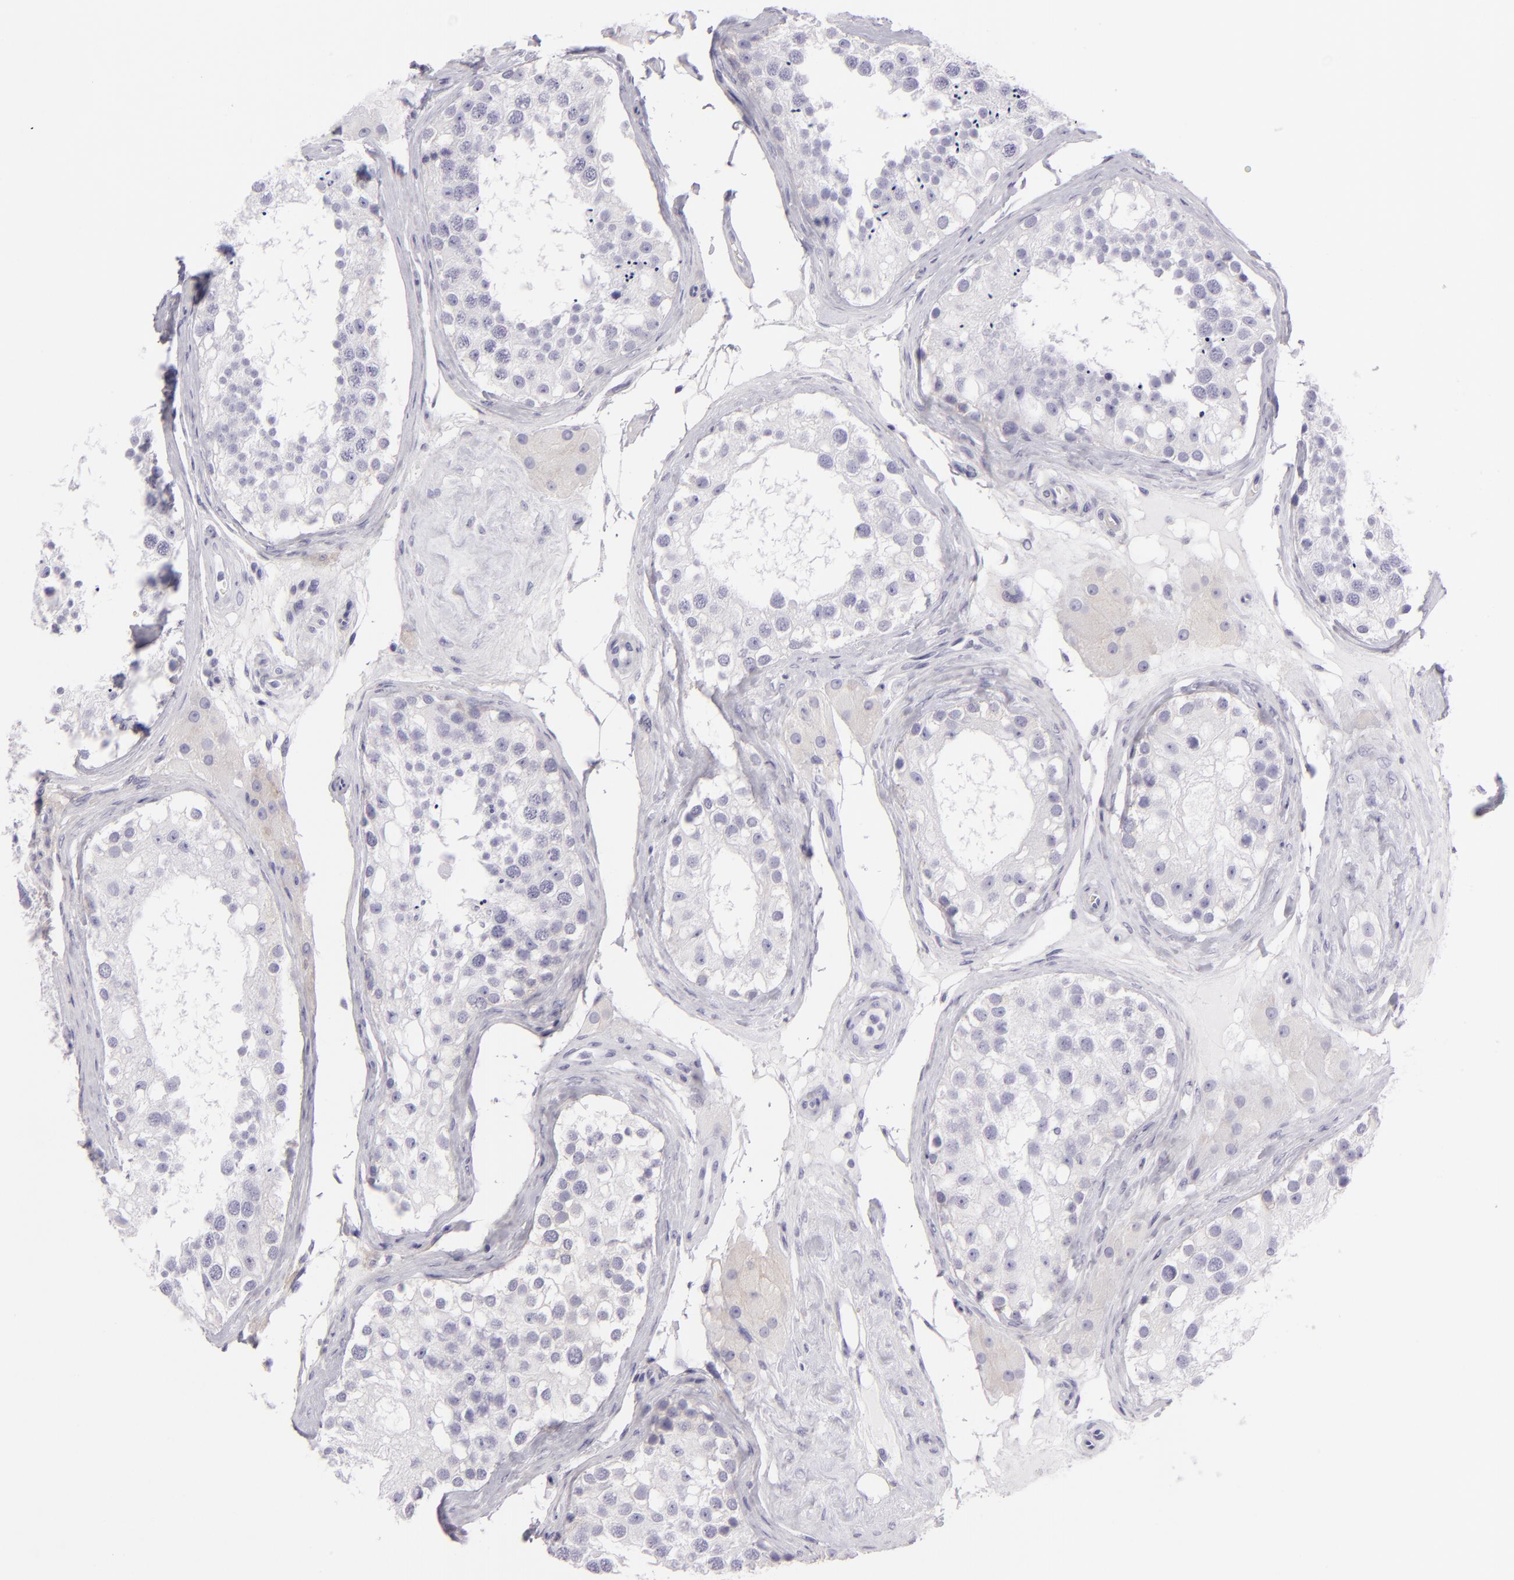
{"staining": {"intensity": "negative", "quantity": "none", "location": "none"}, "tissue": "testis", "cell_type": "Cells in seminiferous ducts", "image_type": "normal", "snomed": [{"axis": "morphology", "description": "Normal tissue, NOS"}, {"axis": "topography", "description": "Testis"}], "caption": "Immunohistochemical staining of benign testis shows no significant expression in cells in seminiferous ducts.", "gene": "DLG4", "patient": {"sex": "male", "age": 68}}